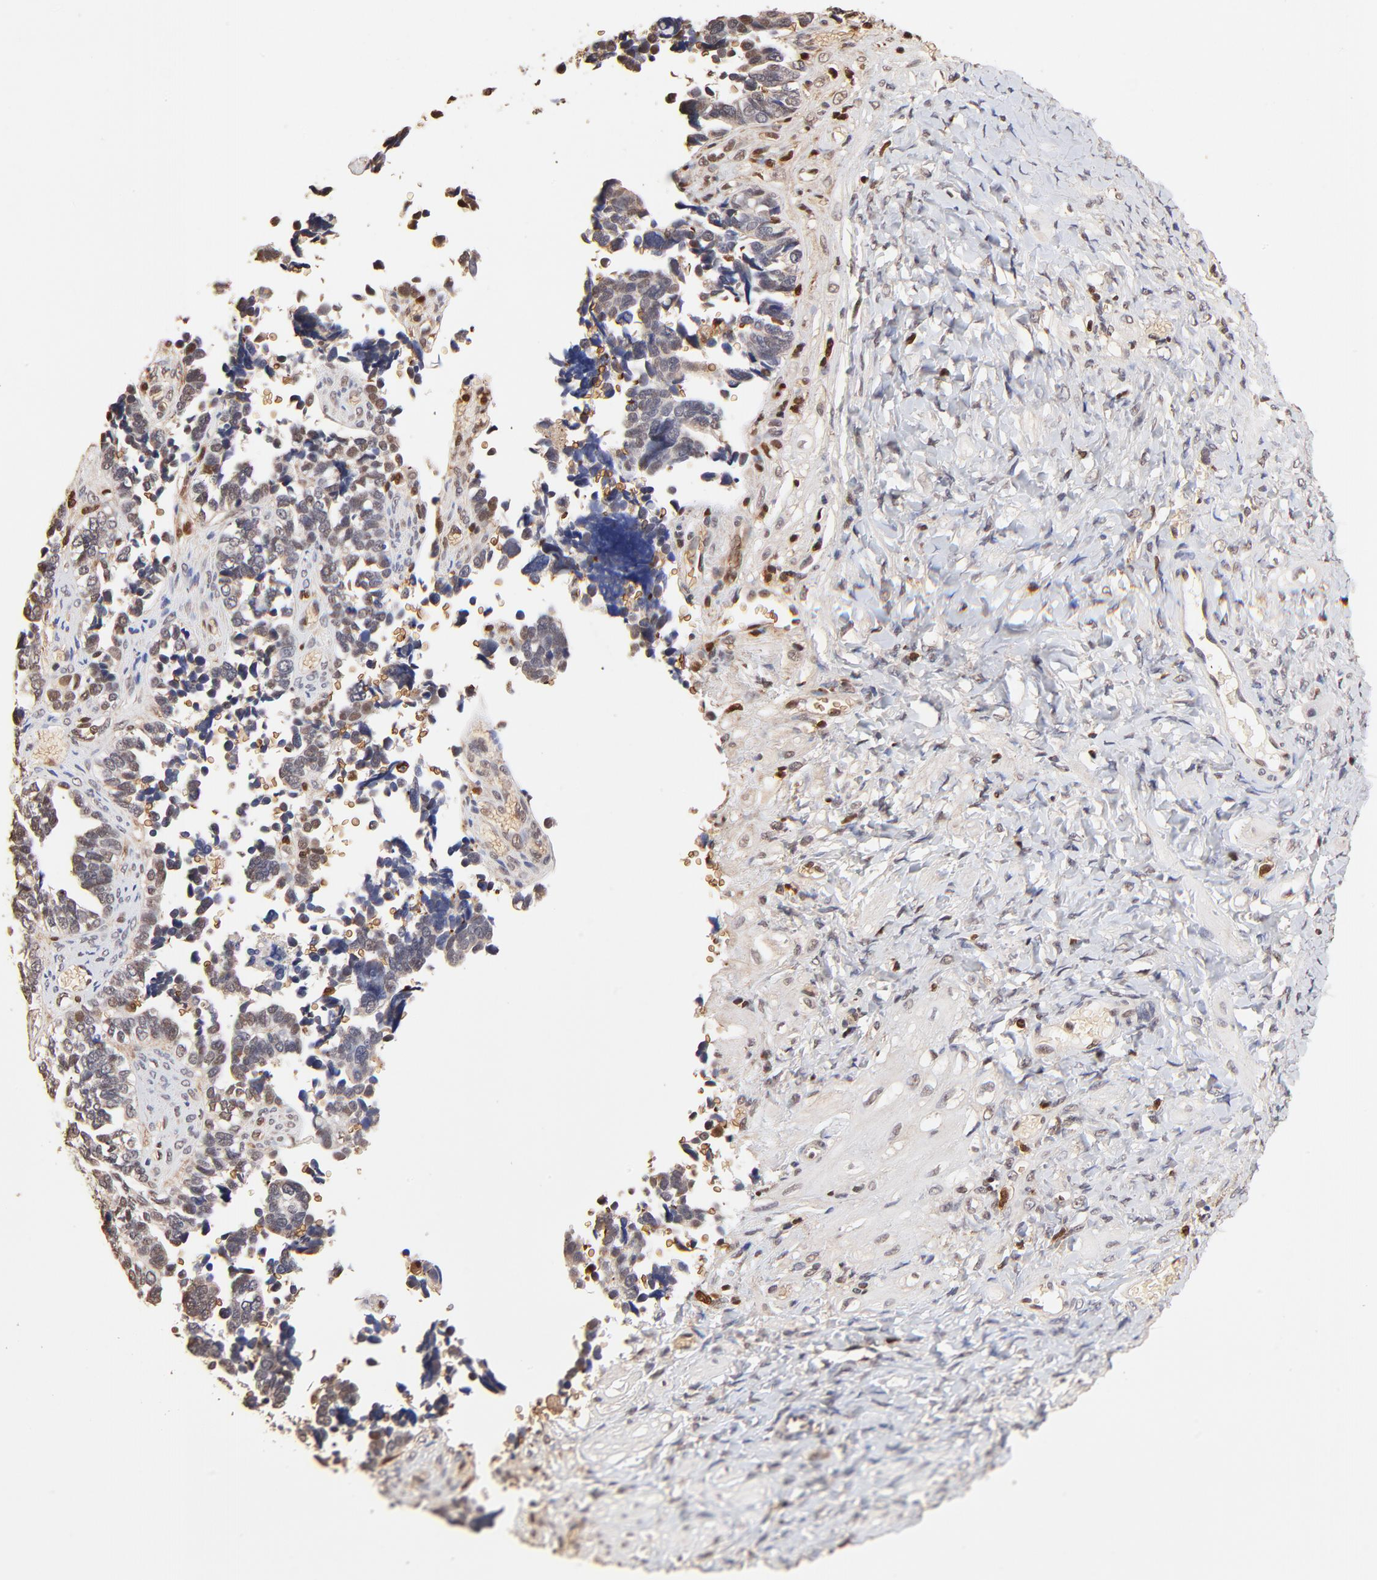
{"staining": {"intensity": "weak", "quantity": "25%-75%", "location": "nuclear"}, "tissue": "ovarian cancer", "cell_type": "Tumor cells", "image_type": "cancer", "snomed": [{"axis": "morphology", "description": "Cystadenocarcinoma, serous, NOS"}, {"axis": "topography", "description": "Ovary"}], "caption": "Tumor cells exhibit low levels of weak nuclear positivity in approximately 25%-75% of cells in ovarian cancer.", "gene": "CASP1", "patient": {"sex": "female", "age": 77}}